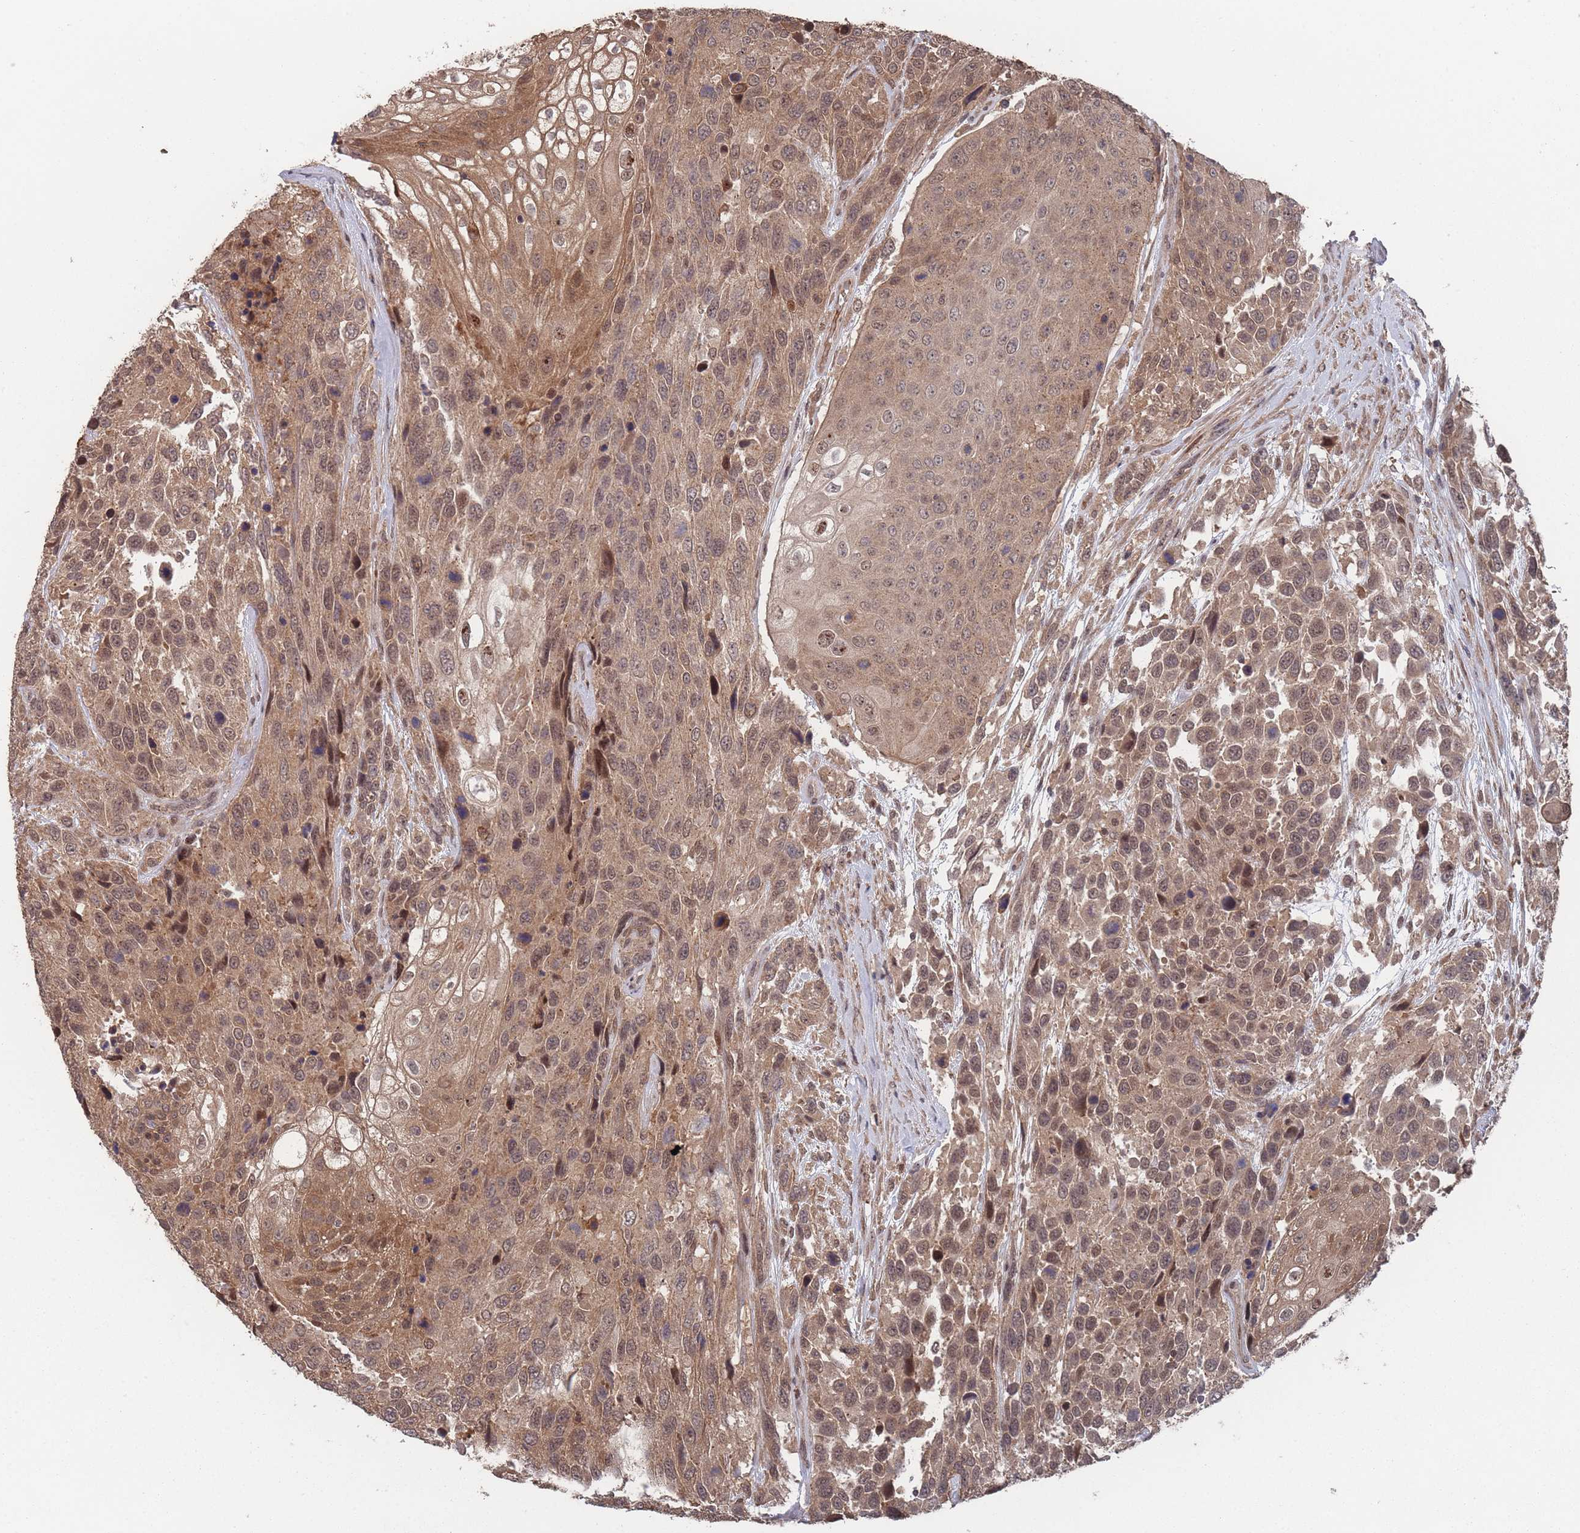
{"staining": {"intensity": "moderate", "quantity": ">75%", "location": "cytoplasmic/membranous,nuclear"}, "tissue": "urothelial cancer", "cell_type": "Tumor cells", "image_type": "cancer", "snomed": [{"axis": "morphology", "description": "Urothelial carcinoma, High grade"}, {"axis": "topography", "description": "Urinary bladder"}], "caption": "Immunohistochemistry (IHC) micrograph of neoplastic tissue: human urothelial cancer stained using IHC shows medium levels of moderate protein expression localized specifically in the cytoplasmic/membranous and nuclear of tumor cells, appearing as a cytoplasmic/membranous and nuclear brown color.", "gene": "SF3B1", "patient": {"sex": "female", "age": 70}}